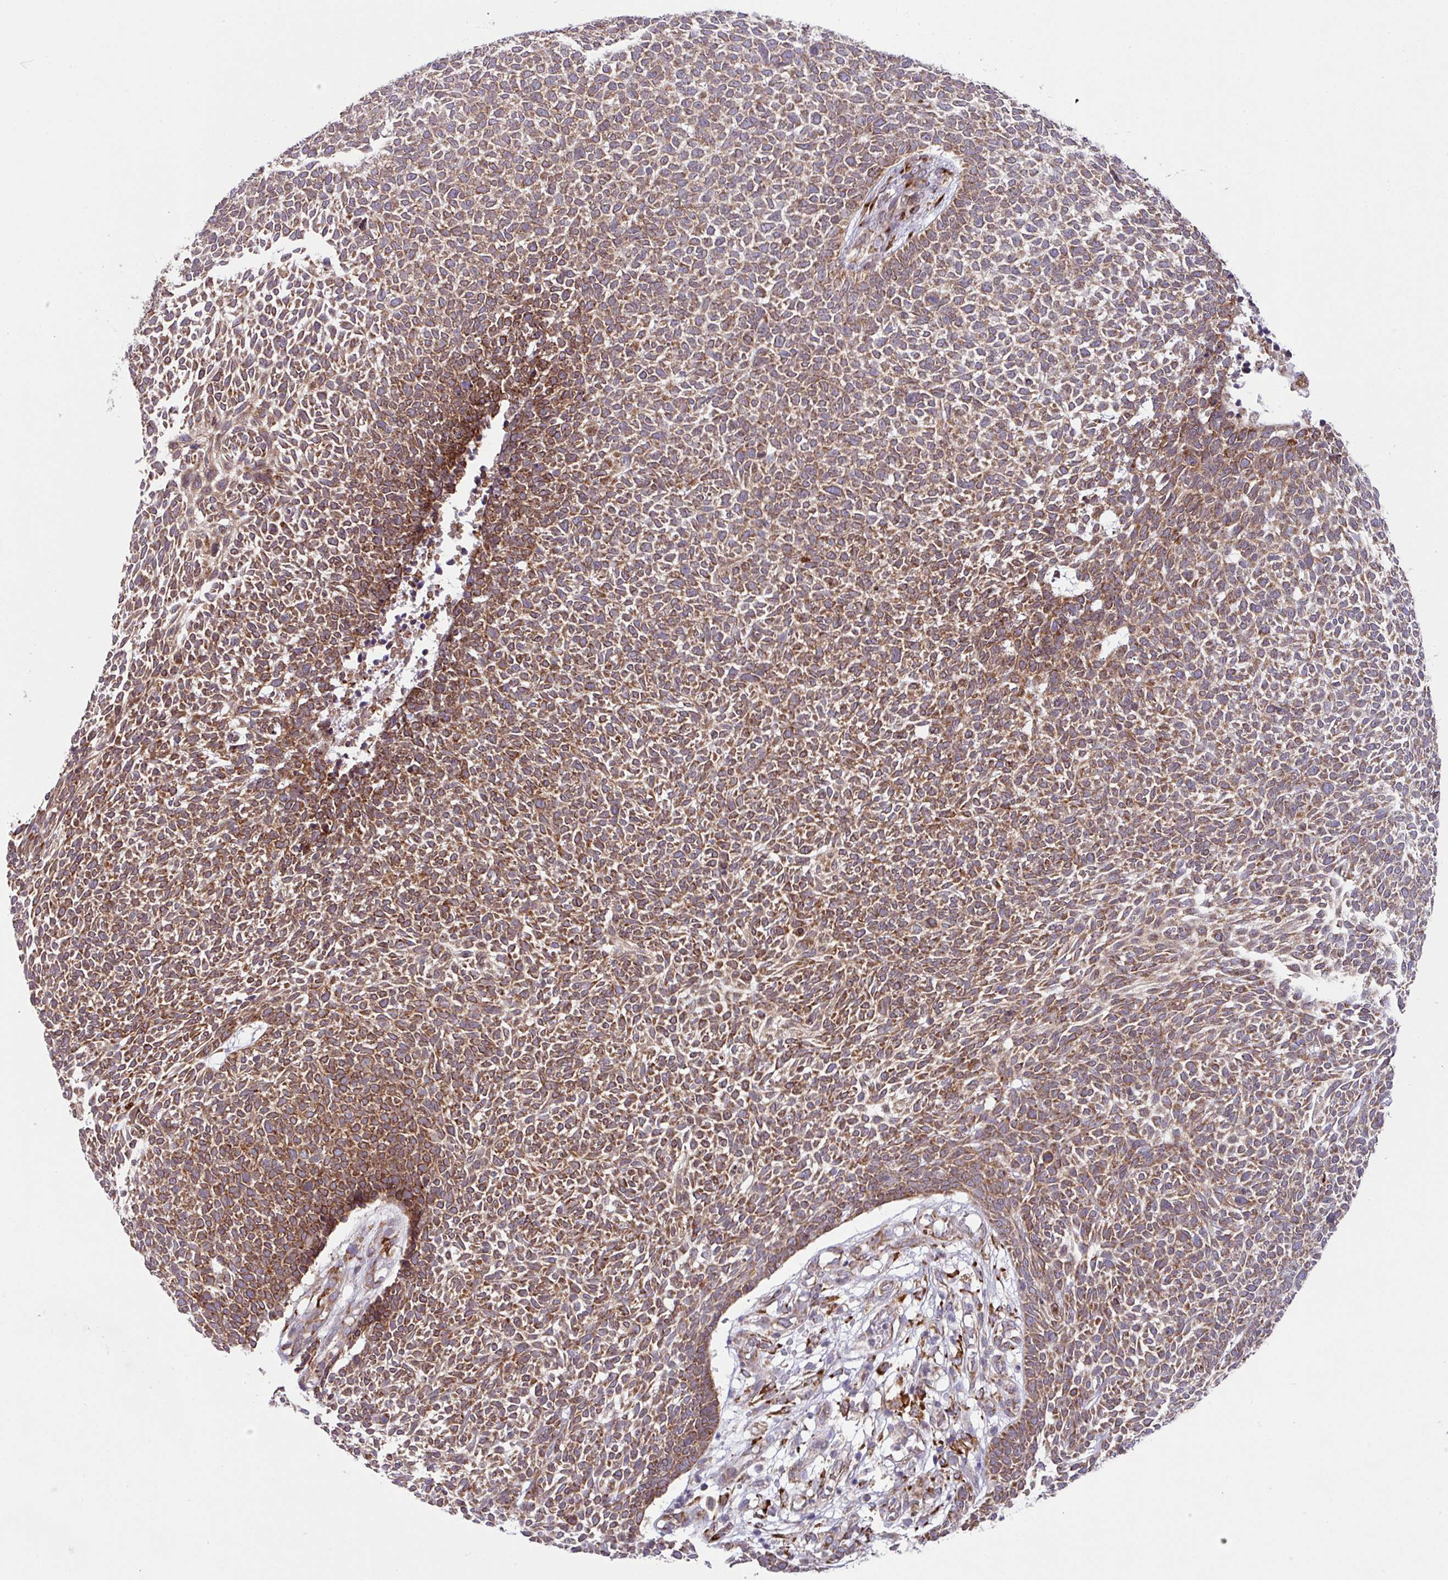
{"staining": {"intensity": "moderate", "quantity": ">75%", "location": "cytoplasmic/membranous"}, "tissue": "skin cancer", "cell_type": "Tumor cells", "image_type": "cancer", "snomed": [{"axis": "morphology", "description": "Basal cell carcinoma"}, {"axis": "topography", "description": "Skin"}], "caption": "A brown stain labels moderate cytoplasmic/membranous expression of a protein in skin basal cell carcinoma tumor cells.", "gene": "SLC39A7", "patient": {"sex": "female", "age": 84}}